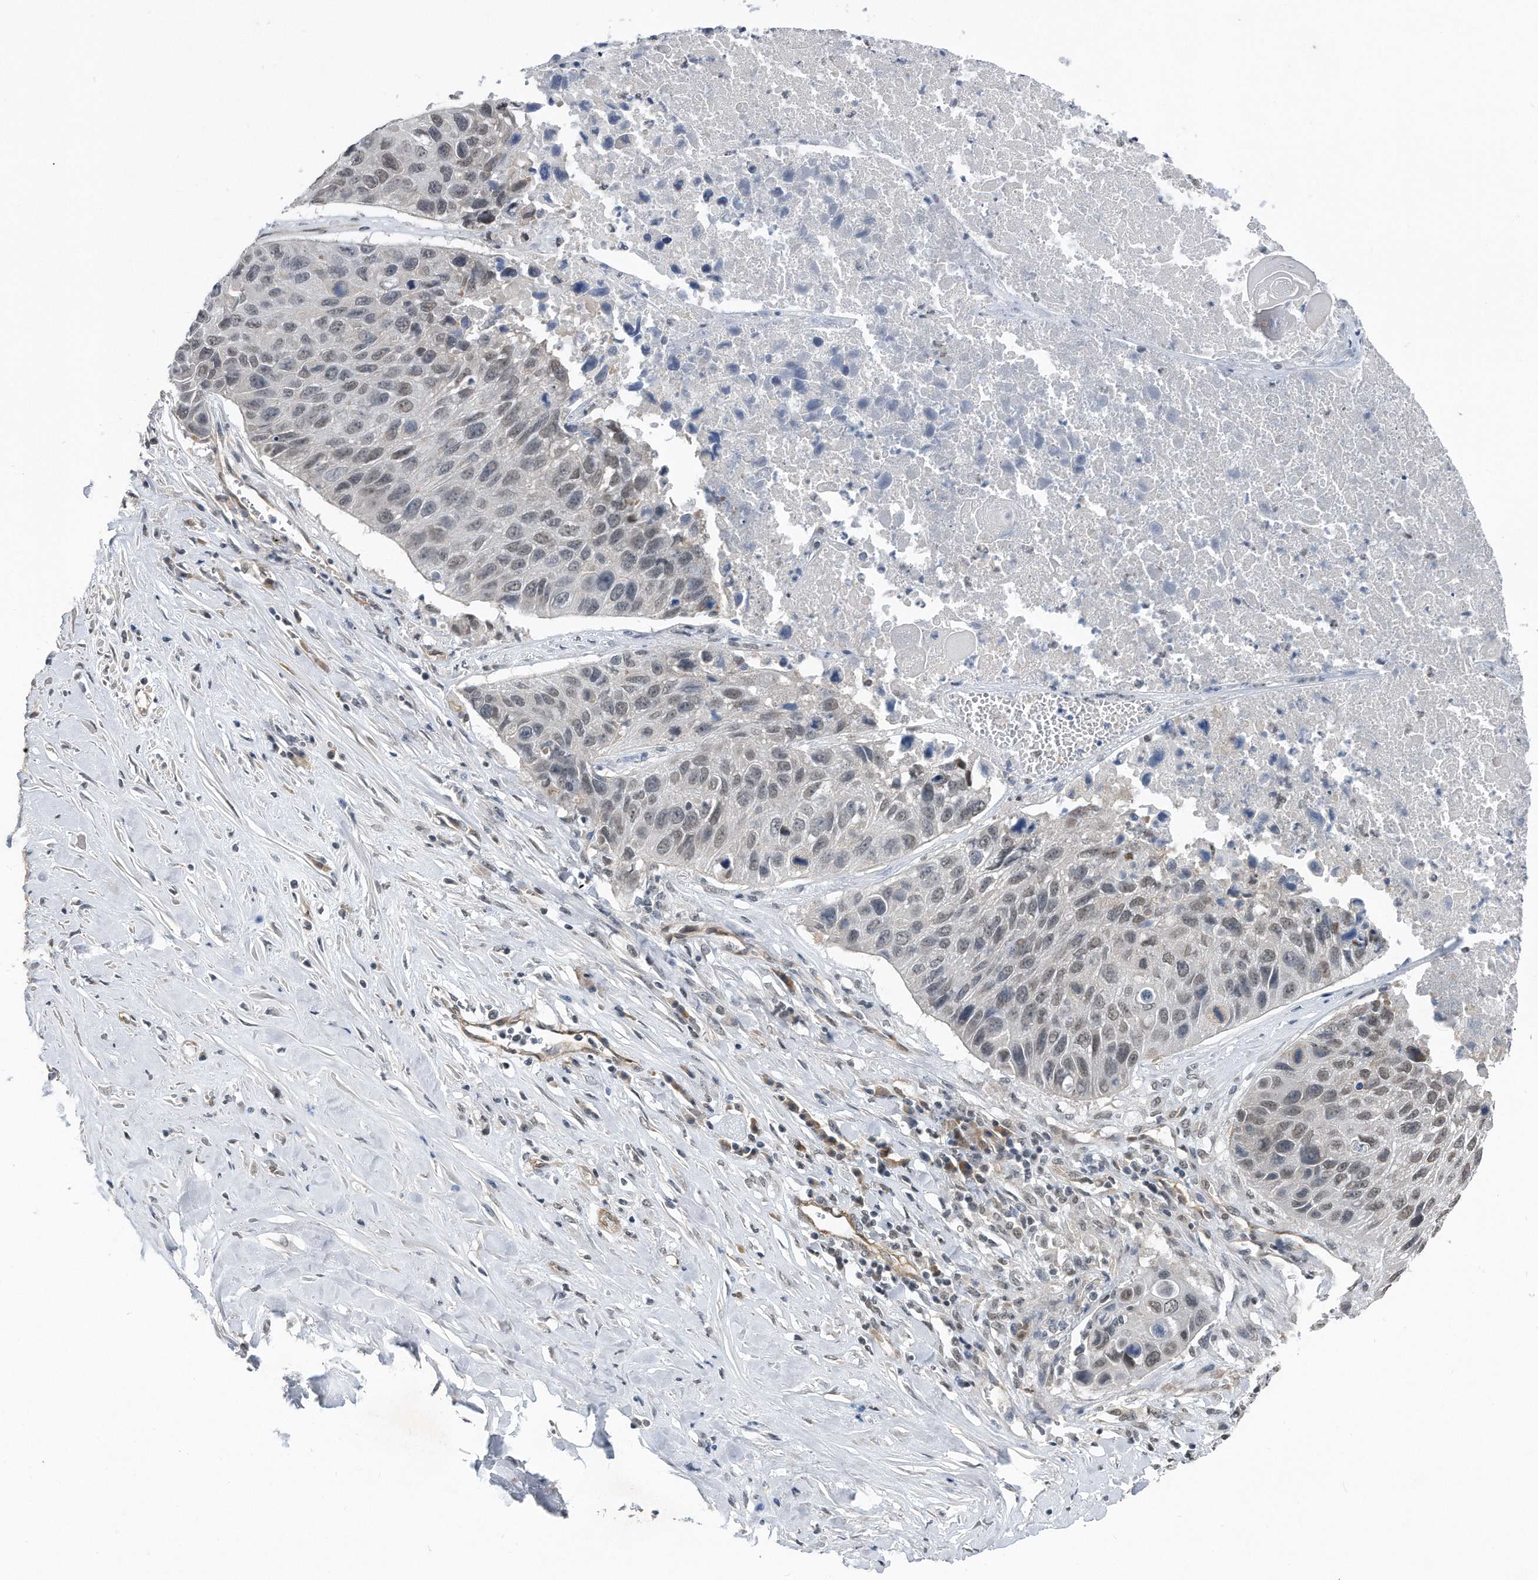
{"staining": {"intensity": "weak", "quantity": "25%-75%", "location": "nuclear"}, "tissue": "lung cancer", "cell_type": "Tumor cells", "image_type": "cancer", "snomed": [{"axis": "morphology", "description": "Squamous cell carcinoma, NOS"}, {"axis": "topography", "description": "Lung"}], "caption": "Lung squamous cell carcinoma stained with DAB immunohistochemistry demonstrates low levels of weak nuclear expression in approximately 25%-75% of tumor cells.", "gene": "TP53INP1", "patient": {"sex": "male", "age": 61}}